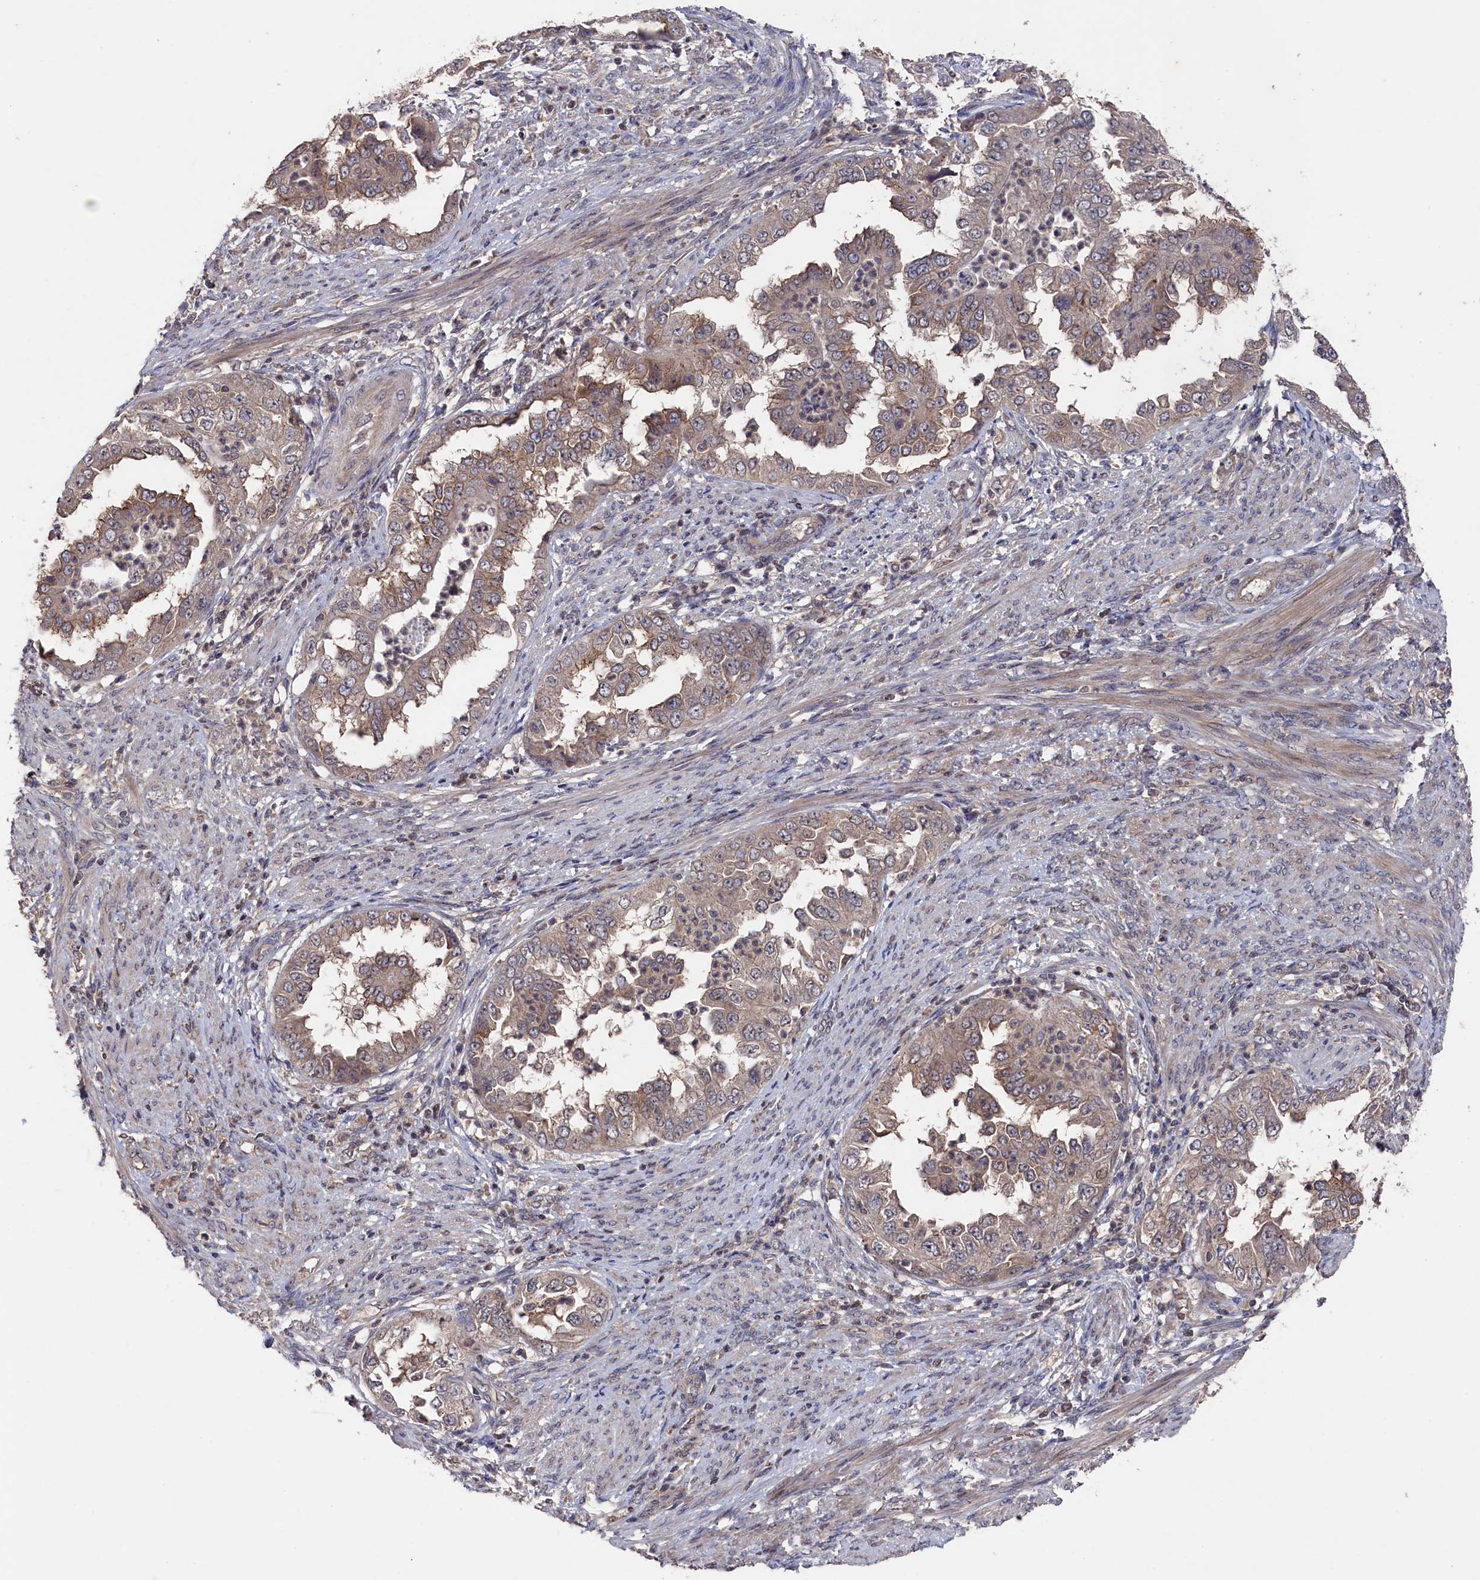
{"staining": {"intensity": "weak", "quantity": "25%-75%", "location": "cytoplasmic/membranous"}, "tissue": "endometrial cancer", "cell_type": "Tumor cells", "image_type": "cancer", "snomed": [{"axis": "morphology", "description": "Adenocarcinoma, NOS"}, {"axis": "topography", "description": "Endometrium"}], "caption": "Endometrial cancer stained with a protein marker displays weak staining in tumor cells.", "gene": "TMC5", "patient": {"sex": "female", "age": 85}}